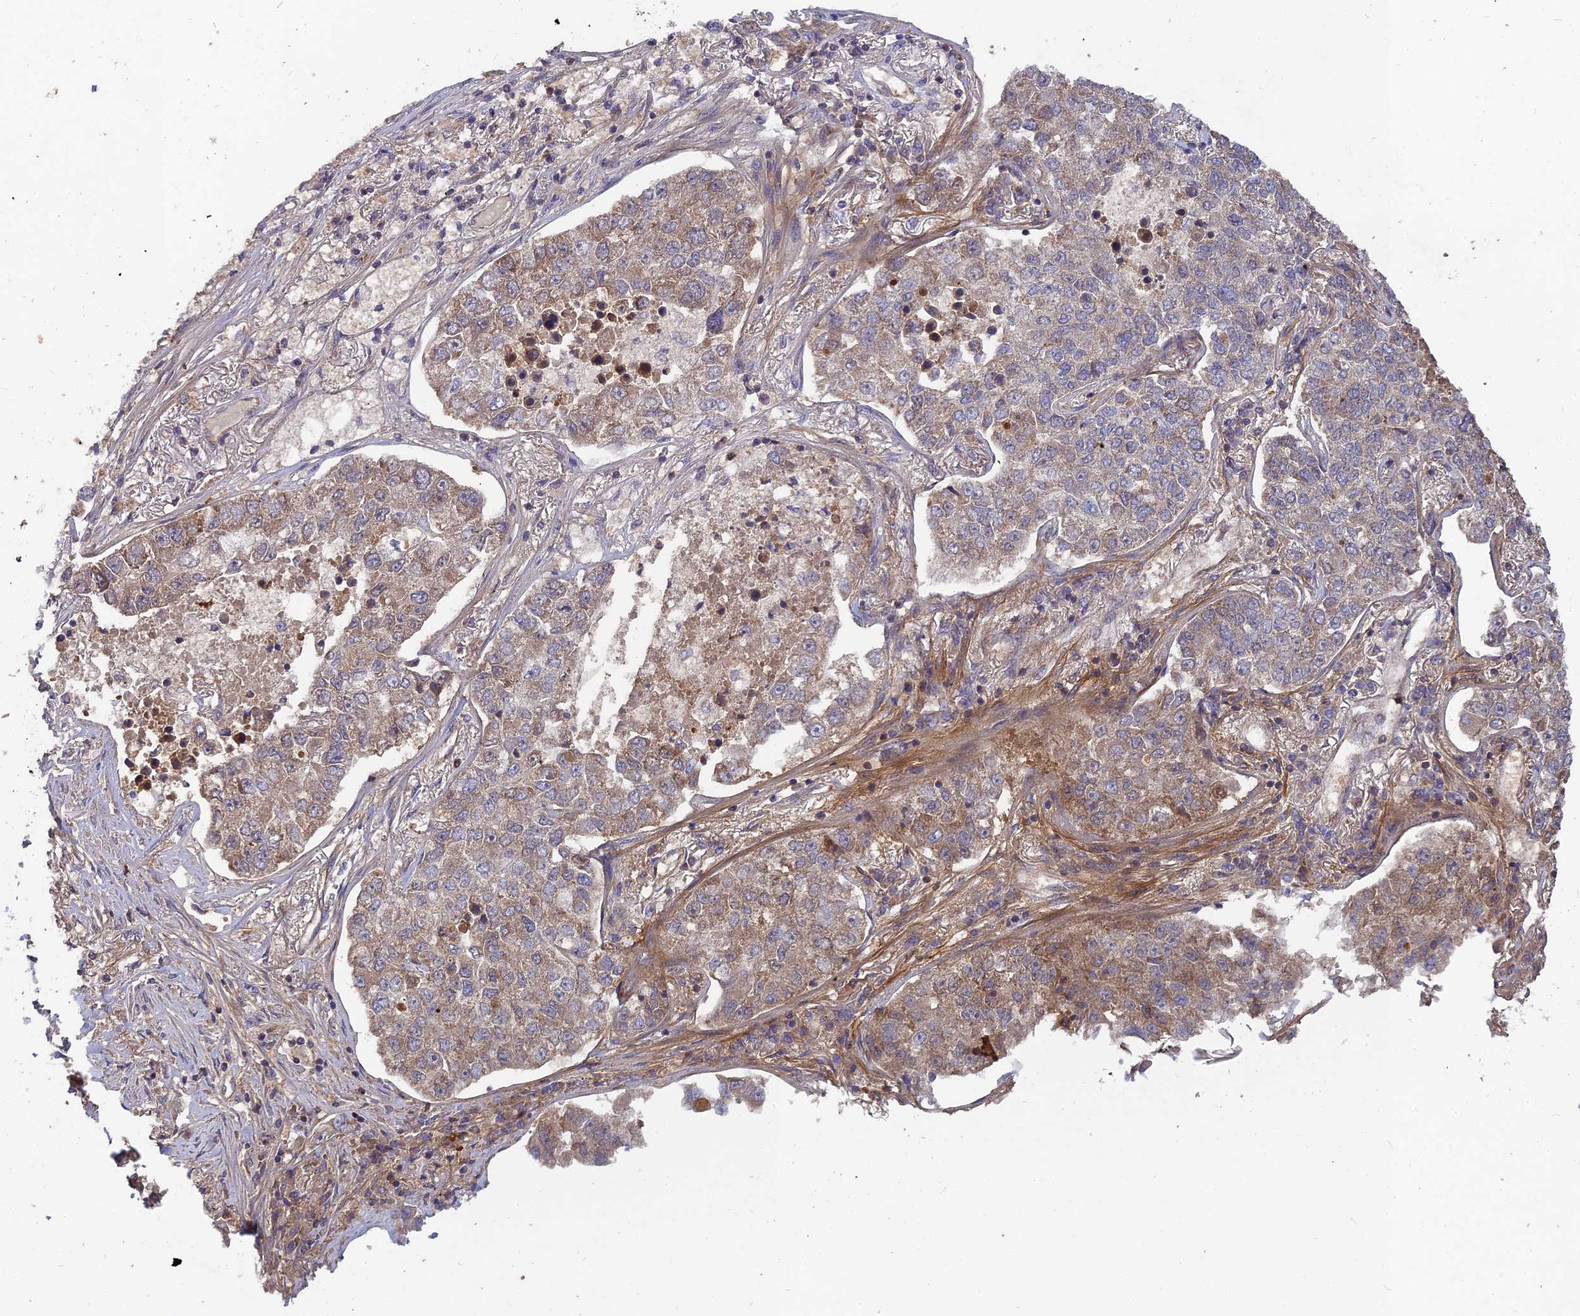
{"staining": {"intensity": "weak", "quantity": "25%-75%", "location": "cytoplasmic/membranous"}, "tissue": "lung cancer", "cell_type": "Tumor cells", "image_type": "cancer", "snomed": [{"axis": "morphology", "description": "Adenocarcinoma, NOS"}, {"axis": "topography", "description": "Lung"}], "caption": "About 25%-75% of tumor cells in human lung cancer reveal weak cytoplasmic/membranous protein positivity as visualized by brown immunohistochemical staining.", "gene": "RPIA", "patient": {"sex": "male", "age": 49}}